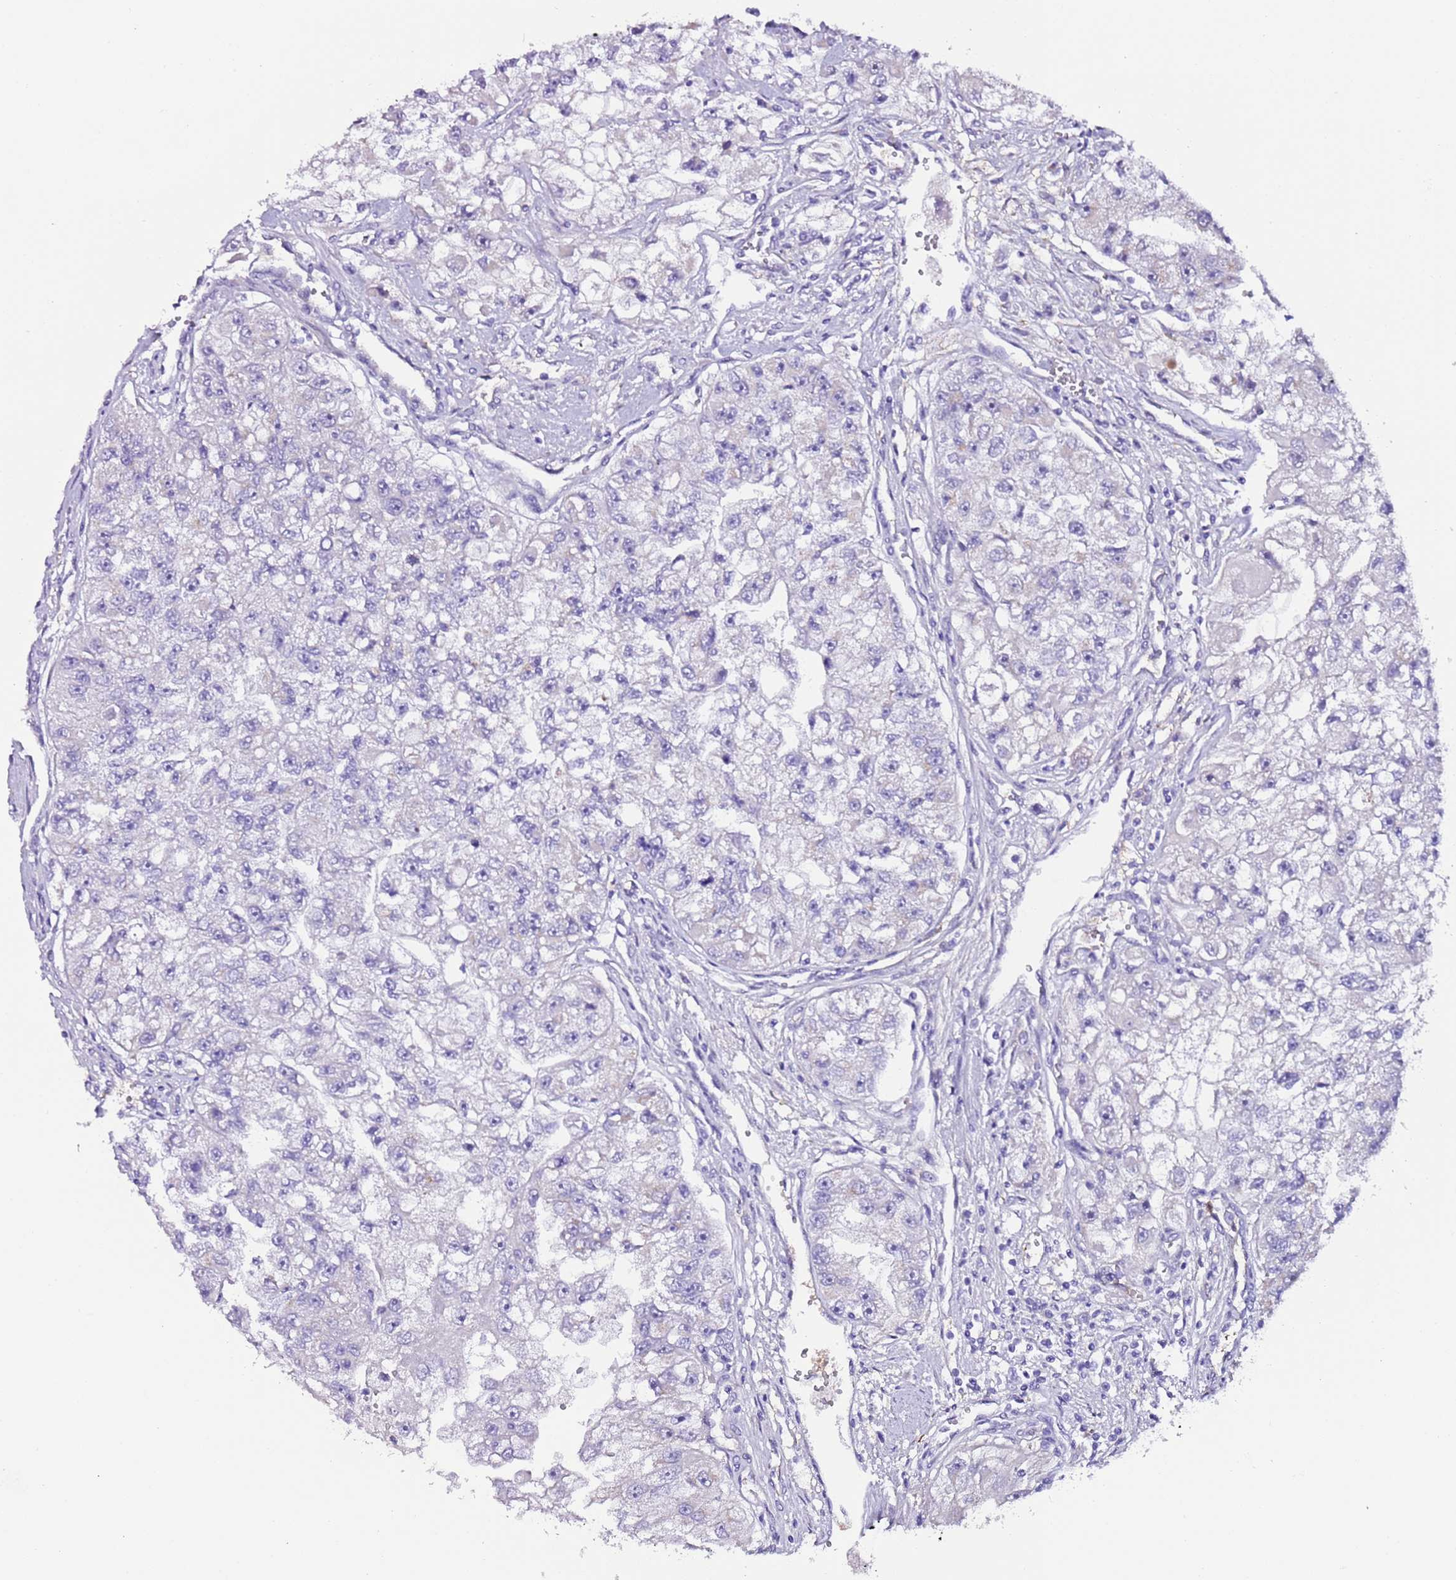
{"staining": {"intensity": "negative", "quantity": "none", "location": "none"}, "tissue": "renal cancer", "cell_type": "Tumor cells", "image_type": "cancer", "snomed": [{"axis": "morphology", "description": "Adenocarcinoma, NOS"}, {"axis": "topography", "description": "Kidney"}], "caption": "Immunohistochemistry of human renal cancer (adenocarcinoma) demonstrates no staining in tumor cells. The staining is performed using DAB (3,3'-diaminobenzidine) brown chromogen with nuclei counter-stained in using hematoxylin.", "gene": "FAM174C", "patient": {"sex": "male", "age": 63}}